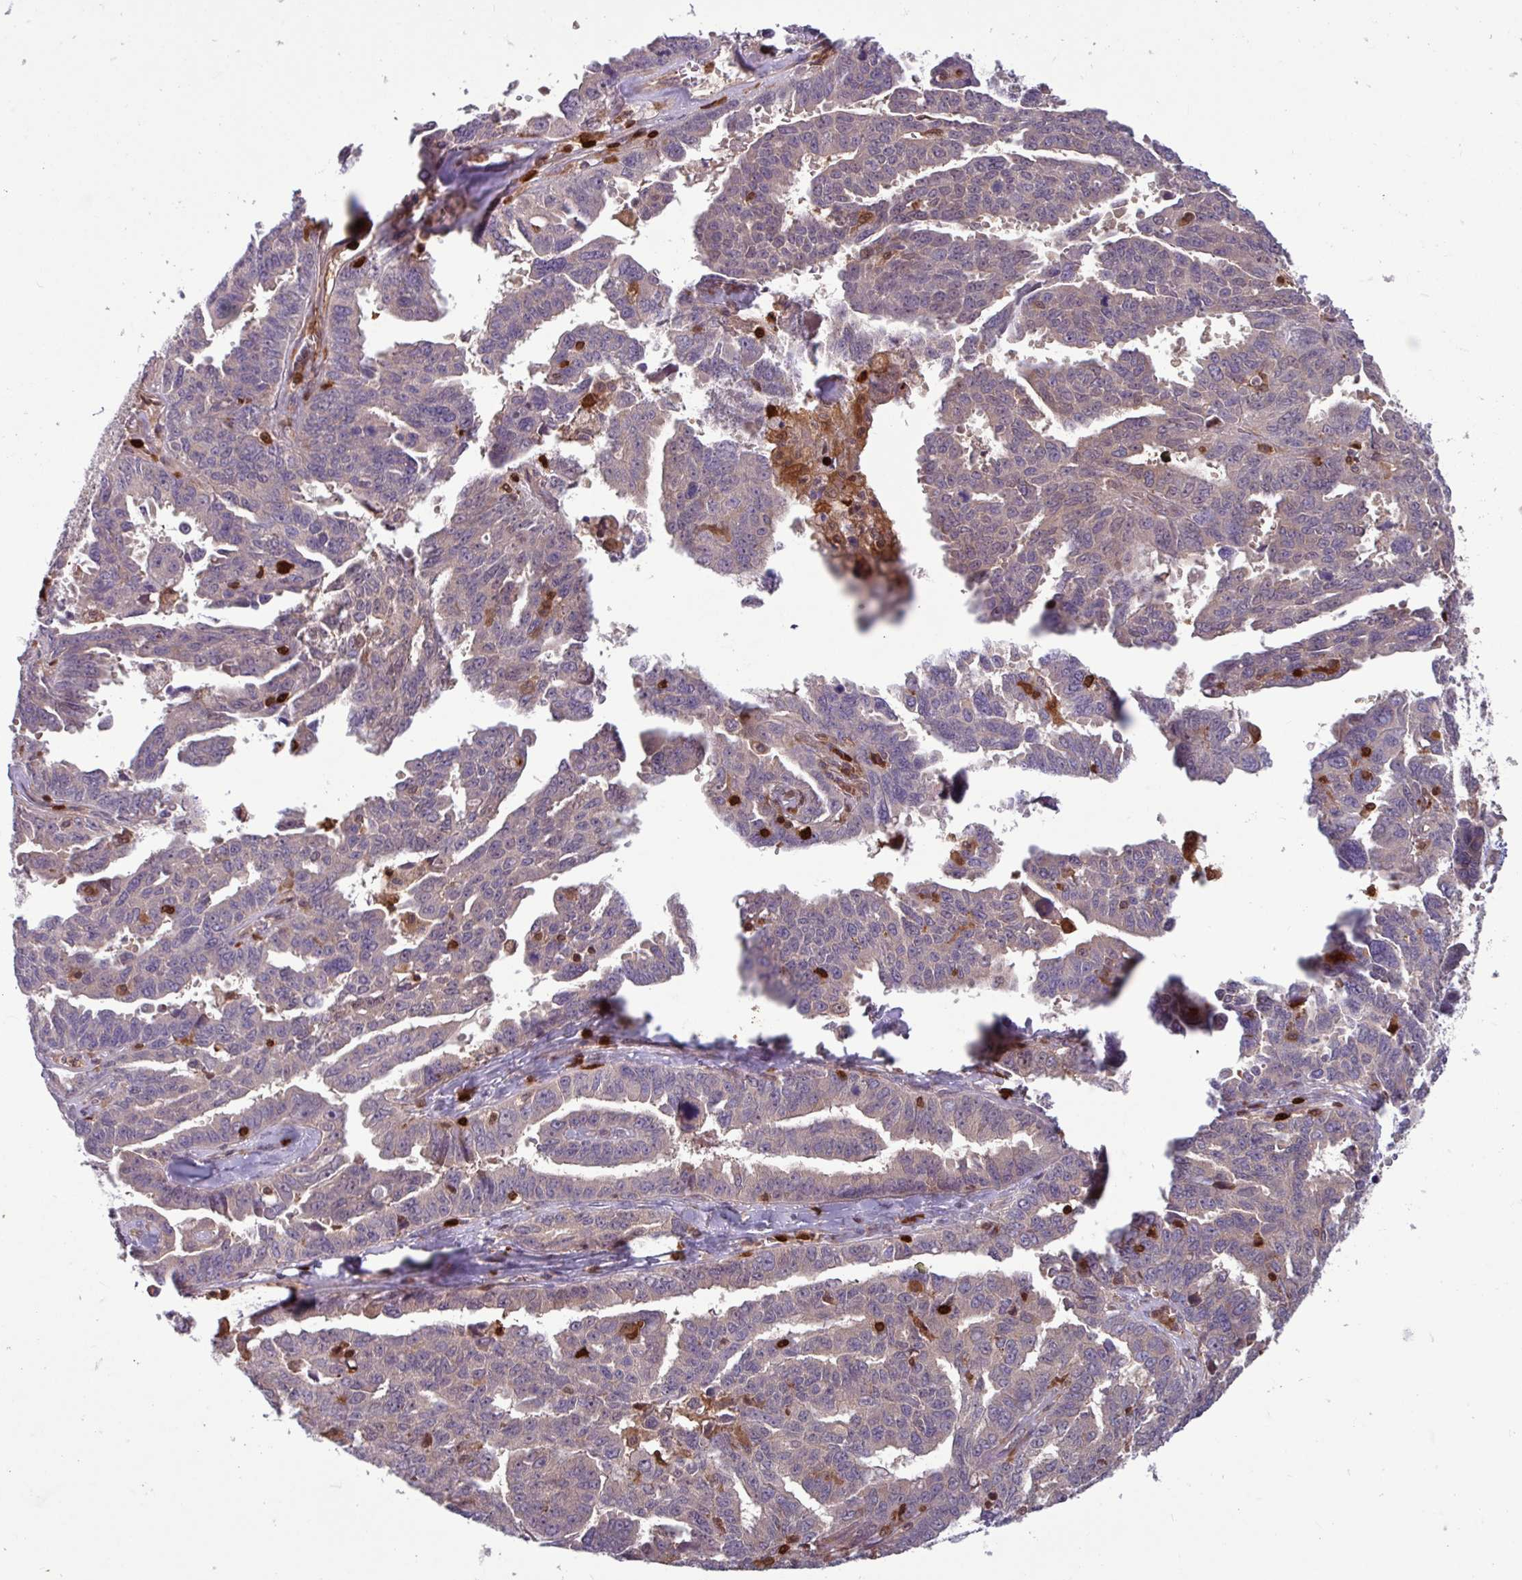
{"staining": {"intensity": "negative", "quantity": "none", "location": "none"}, "tissue": "ovarian cancer", "cell_type": "Tumor cells", "image_type": "cancer", "snomed": [{"axis": "morphology", "description": "Adenocarcinoma, NOS"}, {"axis": "morphology", "description": "Carcinoma, endometroid"}, {"axis": "topography", "description": "Ovary"}], "caption": "Tumor cells are negative for brown protein staining in ovarian adenocarcinoma.", "gene": "SEC61G", "patient": {"sex": "female", "age": 72}}